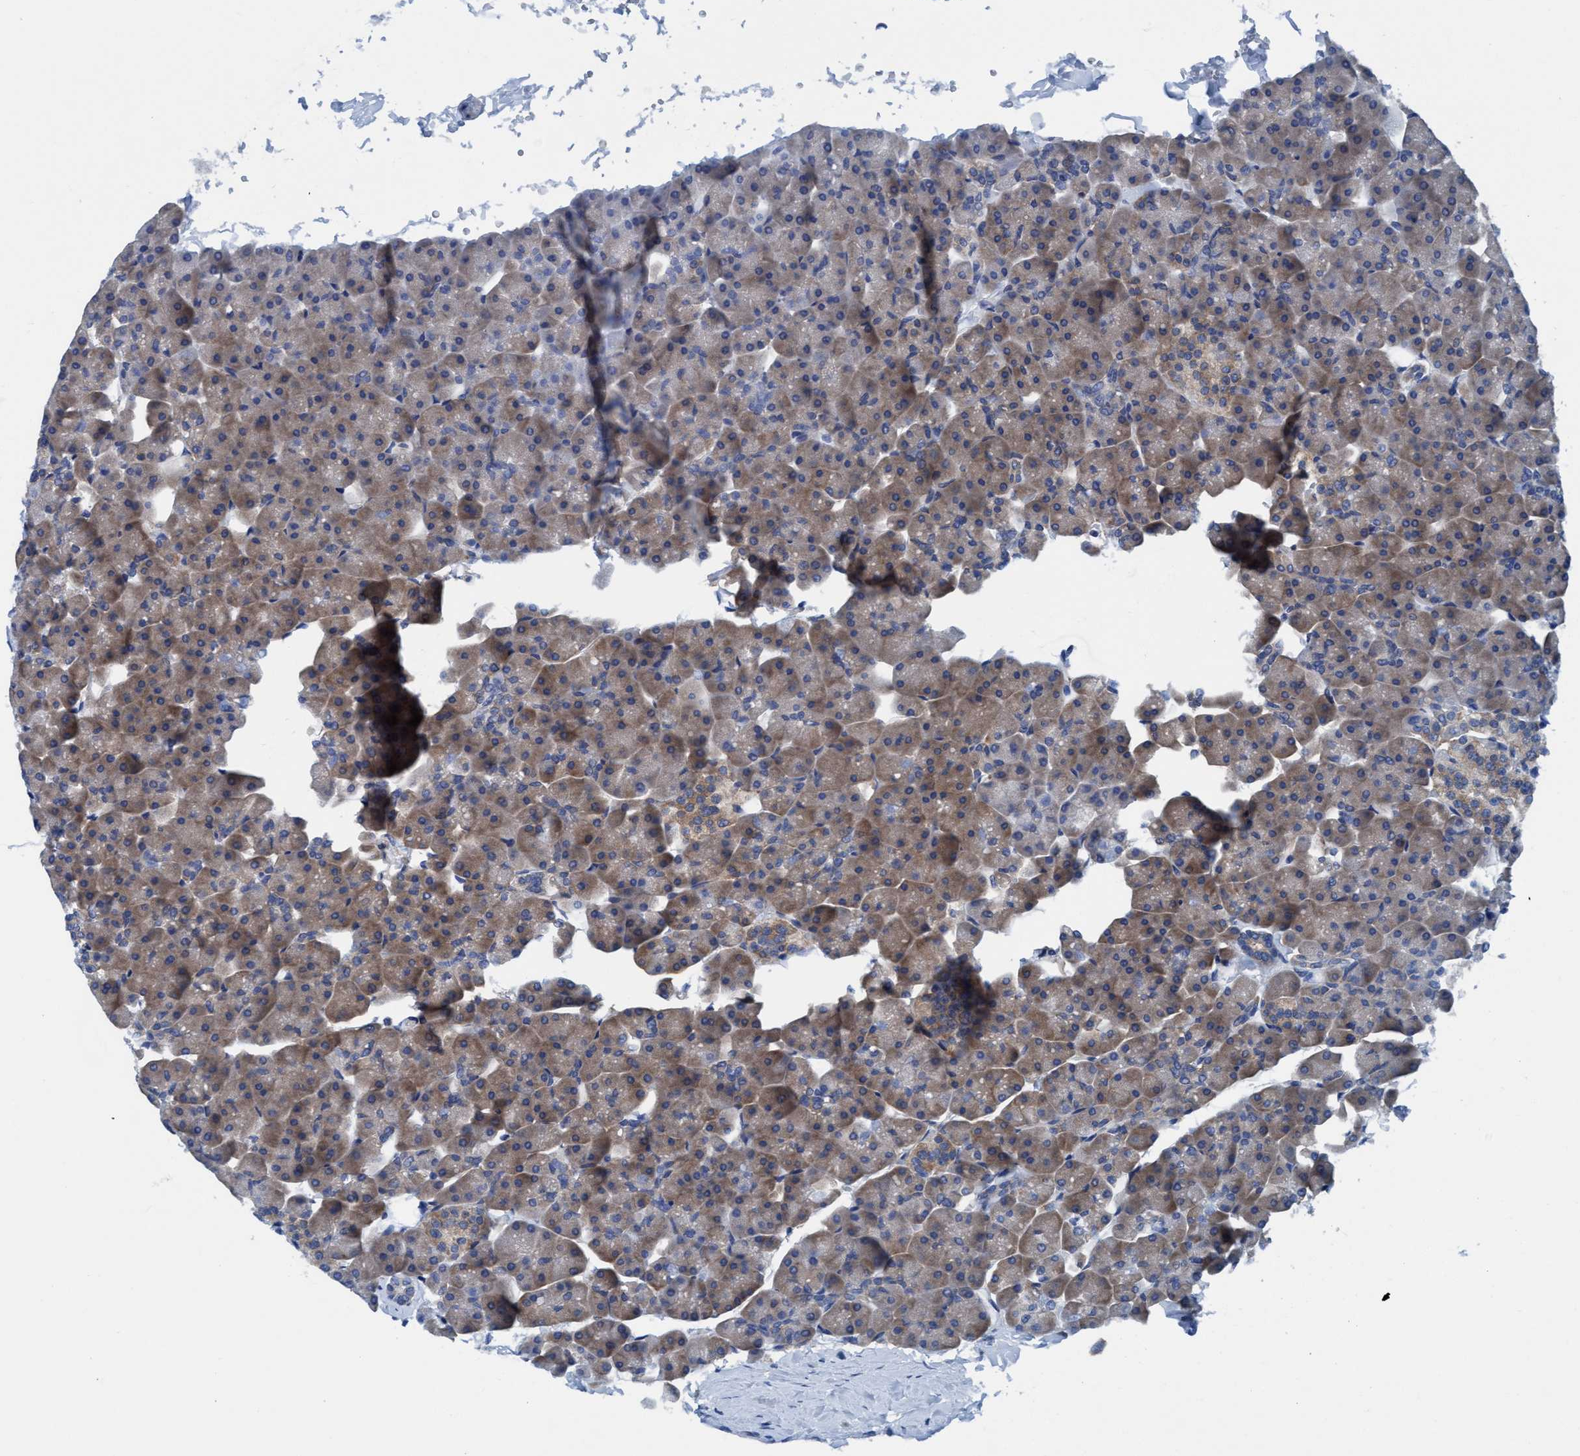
{"staining": {"intensity": "moderate", "quantity": ">75%", "location": "cytoplasmic/membranous"}, "tissue": "pancreas", "cell_type": "Exocrine glandular cells", "image_type": "normal", "snomed": [{"axis": "morphology", "description": "Normal tissue, NOS"}, {"axis": "topography", "description": "Pancreas"}], "caption": "Immunohistochemistry (IHC) photomicrograph of normal human pancreas stained for a protein (brown), which demonstrates medium levels of moderate cytoplasmic/membranous staining in approximately >75% of exocrine glandular cells.", "gene": "NMT1", "patient": {"sex": "male", "age": 35}}